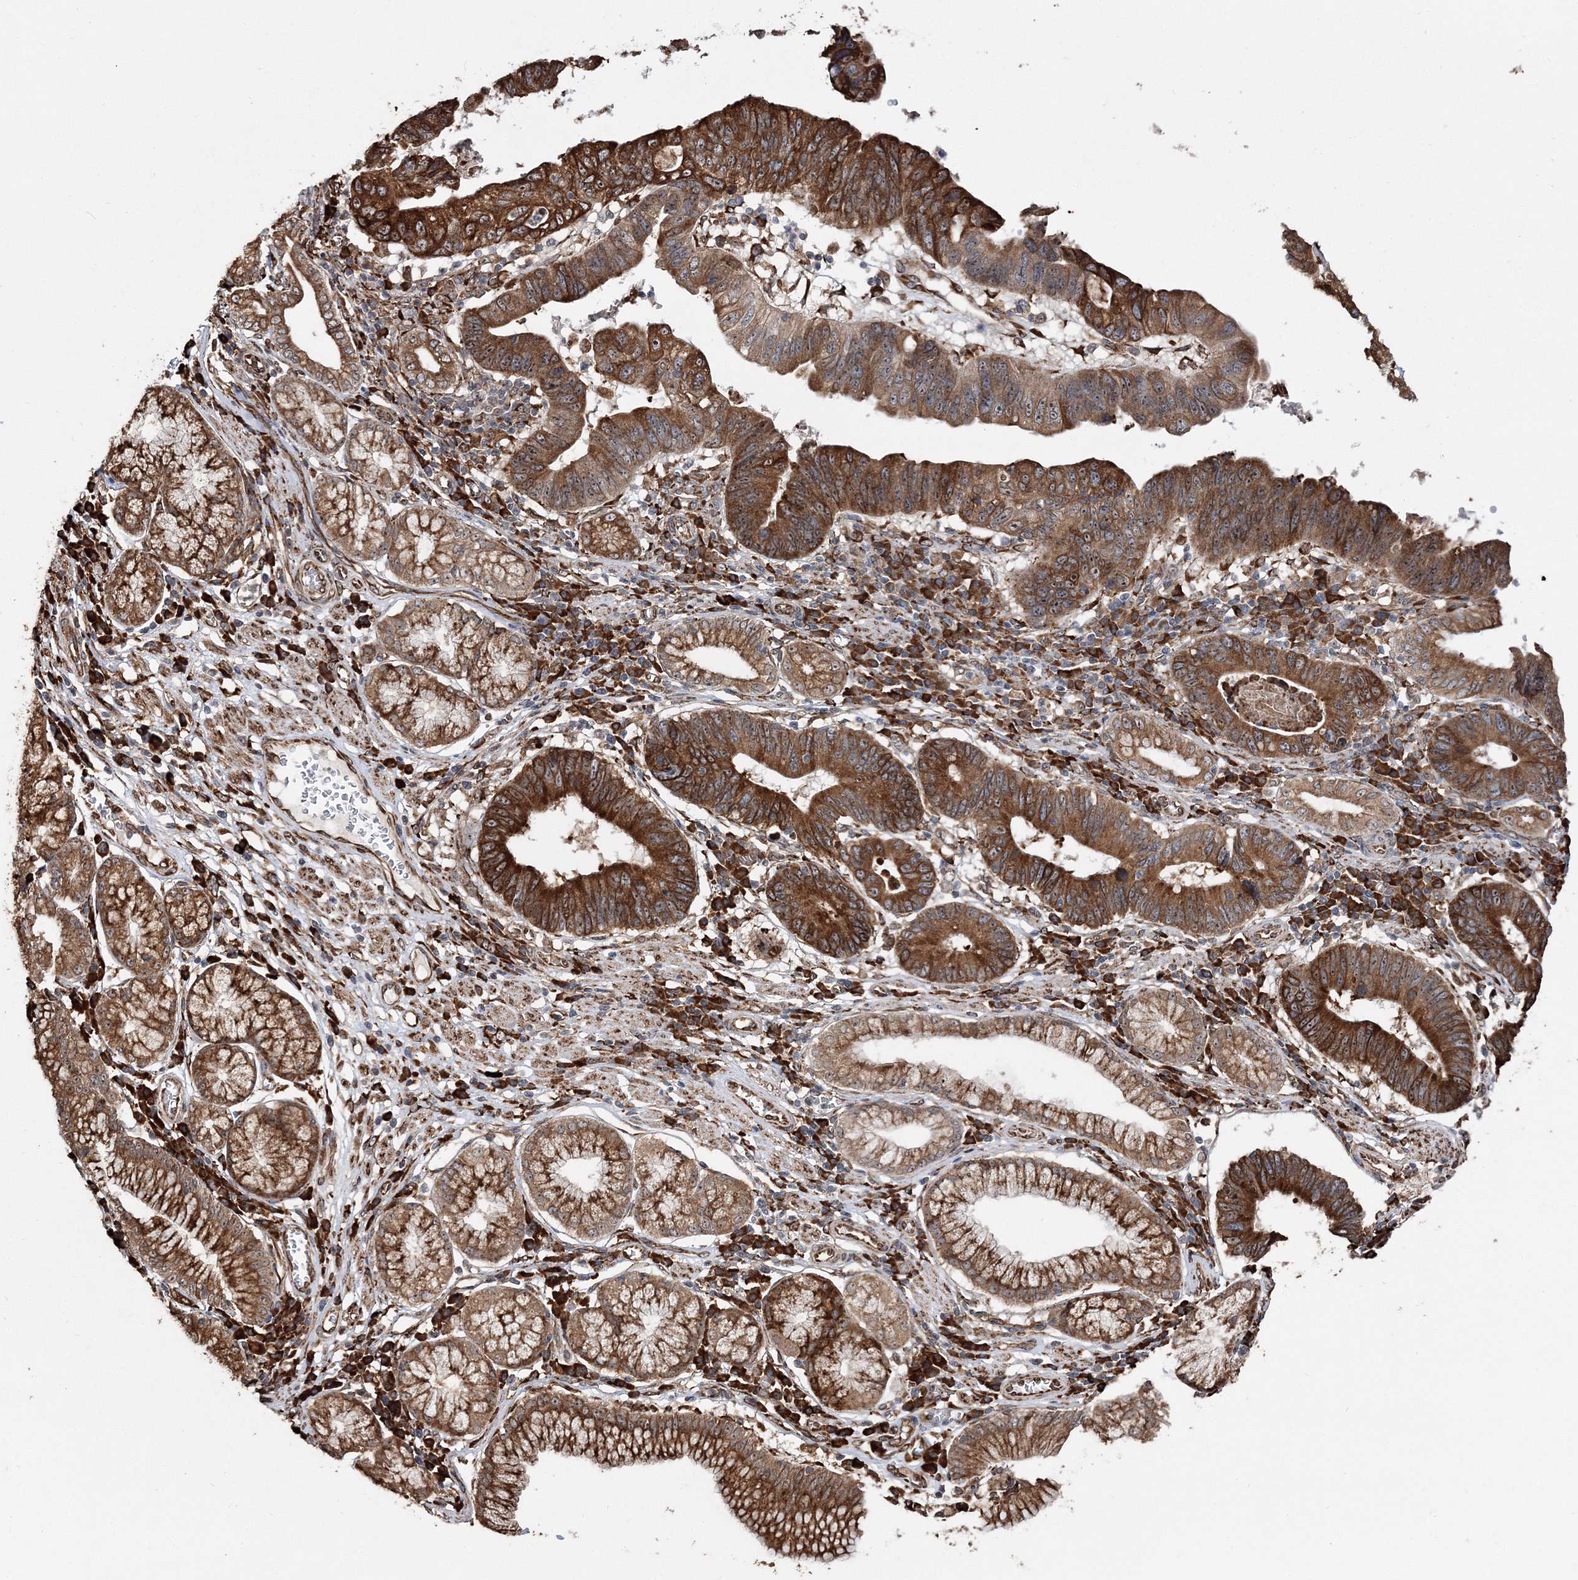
{"staining": {"intensity": "strong", "quantity": ">75%", "location": "cytoplasmic/membranous"}, "tissue": "stomach cancer", "cell_type": "Tumor cells", "image_type": "cancer", "snomed": [{"axis": "morphology", "description": "Adenocarcinoma, NOS"}, {"axis": "topography", "description": "Stomach"}], "caption": "Protein analysis of stomach adenocarcinoma tissue shows strong cytoplasmic/membranous staining in about >75% of tumor cells. The staining was performed using DAB, with brown indicating positive protein expression. Nuclei are stained blue with hematoxylin.", "gene": "SCRN3", "patient": {"sex": "male", "age": 59}}